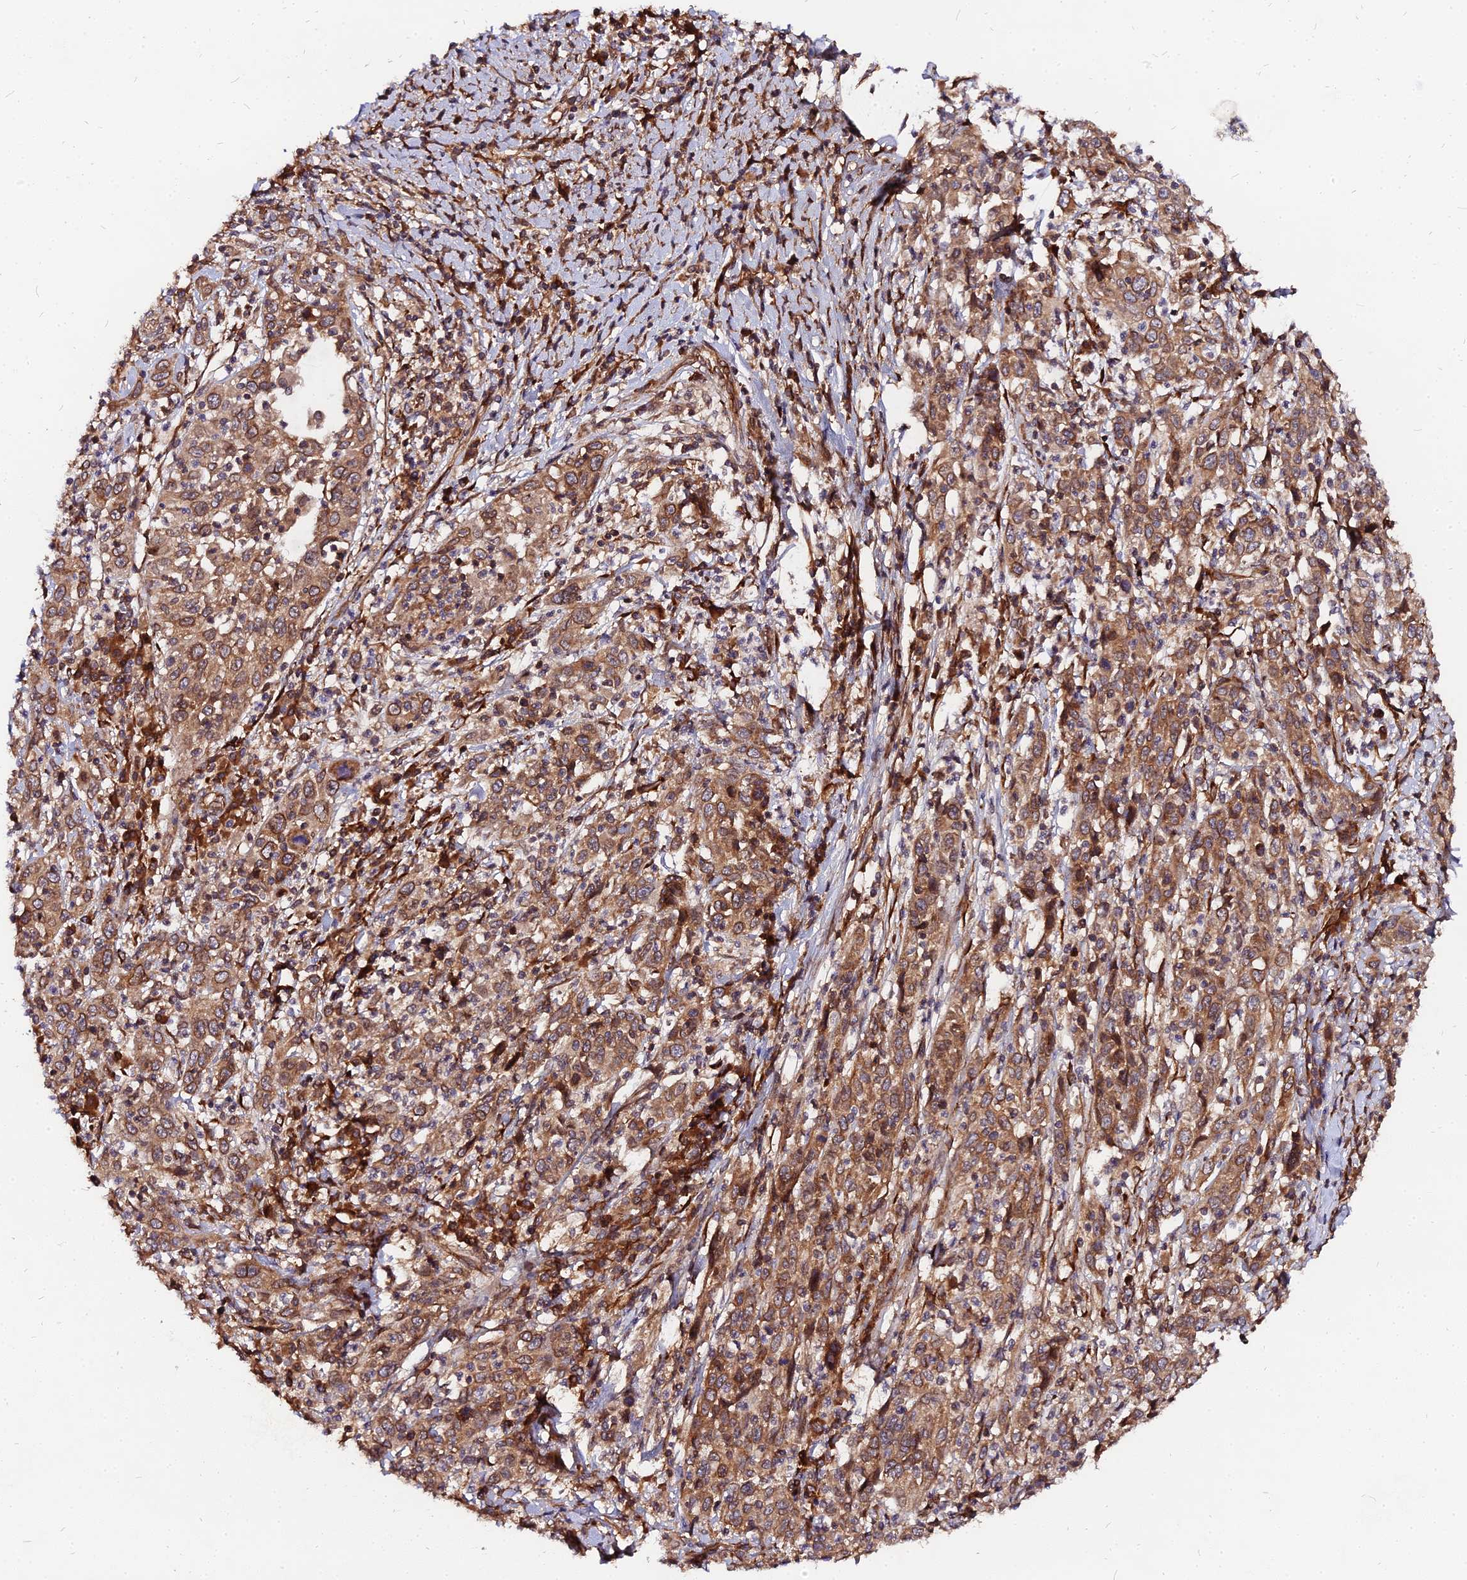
{"staining": {"intensity": "moderate", "quantity": ">75%", "location": "cytoplasmic/membranous"}, "tissue": "cervical cancer", "cell_type": "Tumor cells", "image_type": "cancer", "snomed": [{"axis": "morphology", "description": "Squamous cell carcinoma, NOS"}, {"axis": "topography", "description": "Cervix"}], "caption": "DAB (3,3'-diaminobenzidine) immunohistochemical staining of squamous cell carcinoma (cervical) reveals moderate cytoplasmic/membranous protein expression in approximately >75% of tumor cells.", "gene": "PDE4D", "patient": {"sex": "female", "age": 46}}